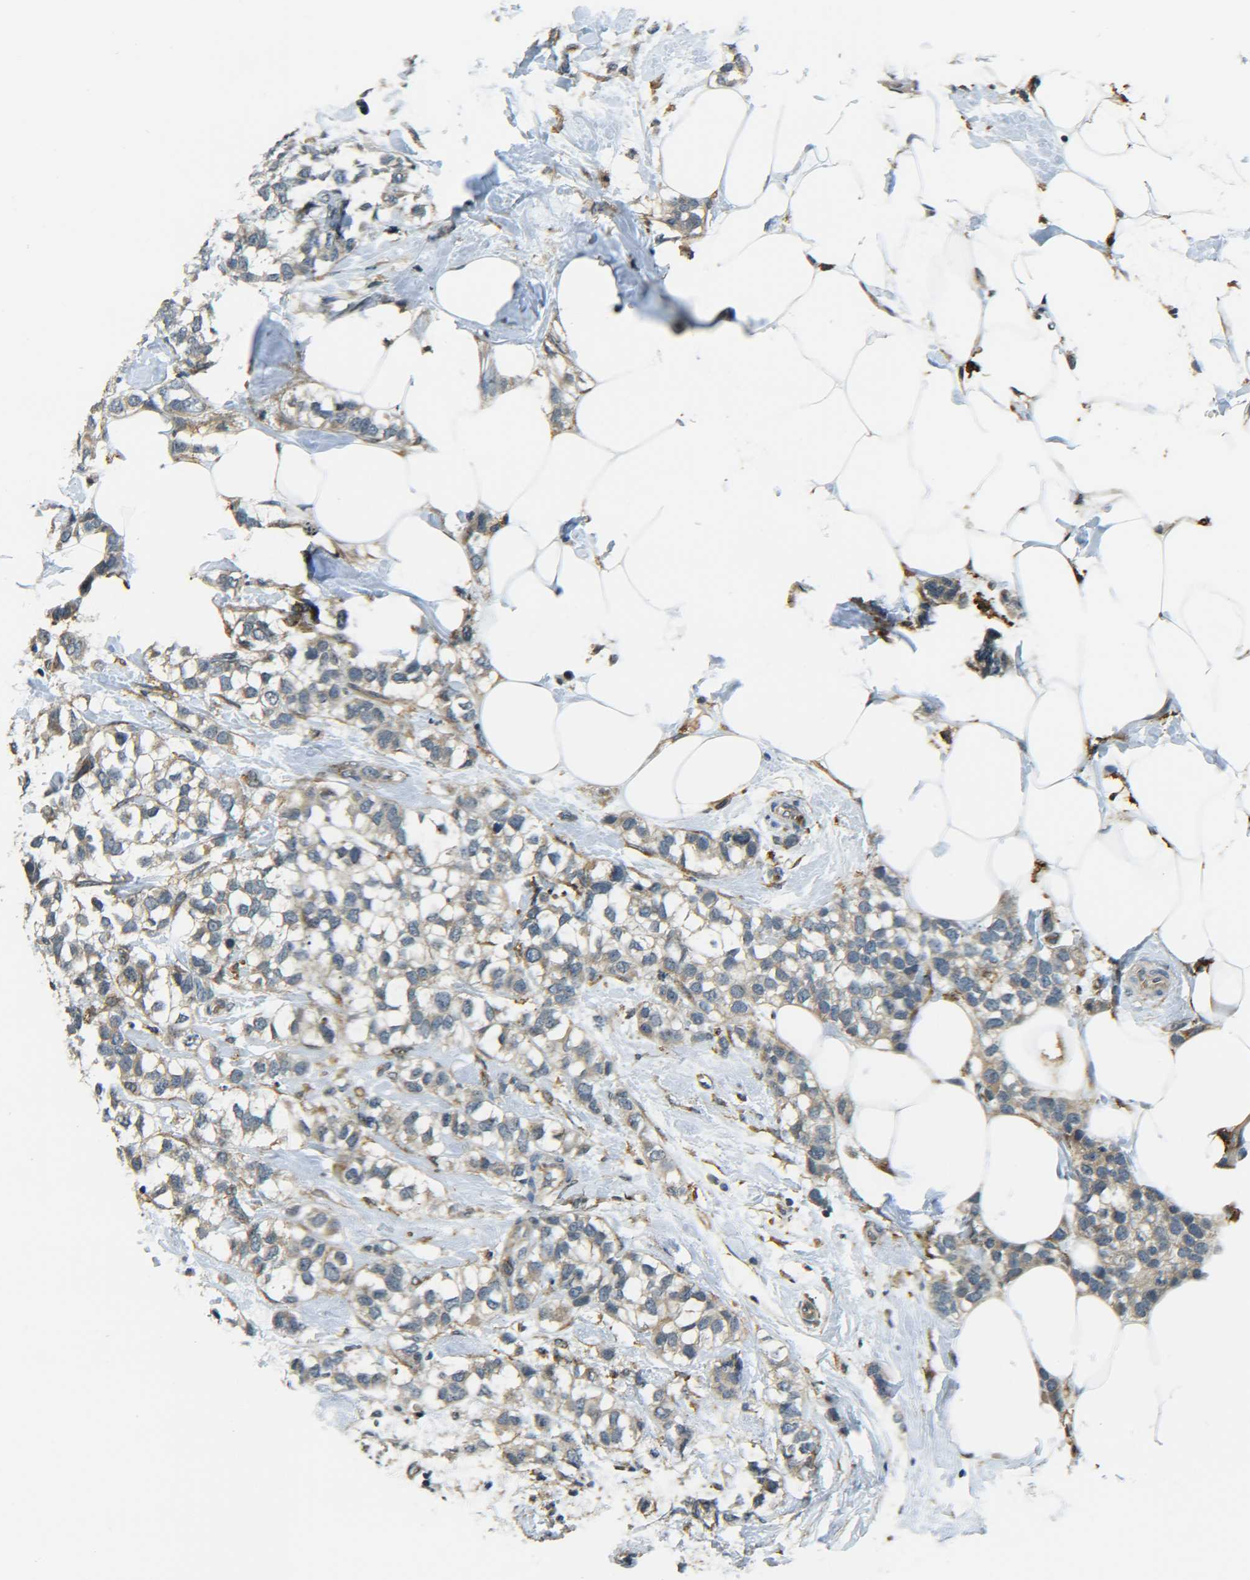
{"staining": {"intensity": "moderate", "quantity": ">75%", "location": "cytoplasmic/membranous"}, "tissue": "breast cancer", "cell_type": "Tumor cells", "image_type": "cancer", "snomed": [{"axis": "morphology", "description": "Normal tissue, NOS"}, {"axis": "morphology", "description": "Duct carcinoma"}, {"axis": "topography", "description": "Breast"}], "caption": "Immunohistochemical staining of breast invasive ductal carcinoma exhibits moderate cytoplasmic/membranous protein positivity in approximately >75% of tumor cells. (DAB IHC, brown staining for protein, blue staining for nuclei).", "gene": "DAB2", "patient": {"sex": "female", "age": 50}}